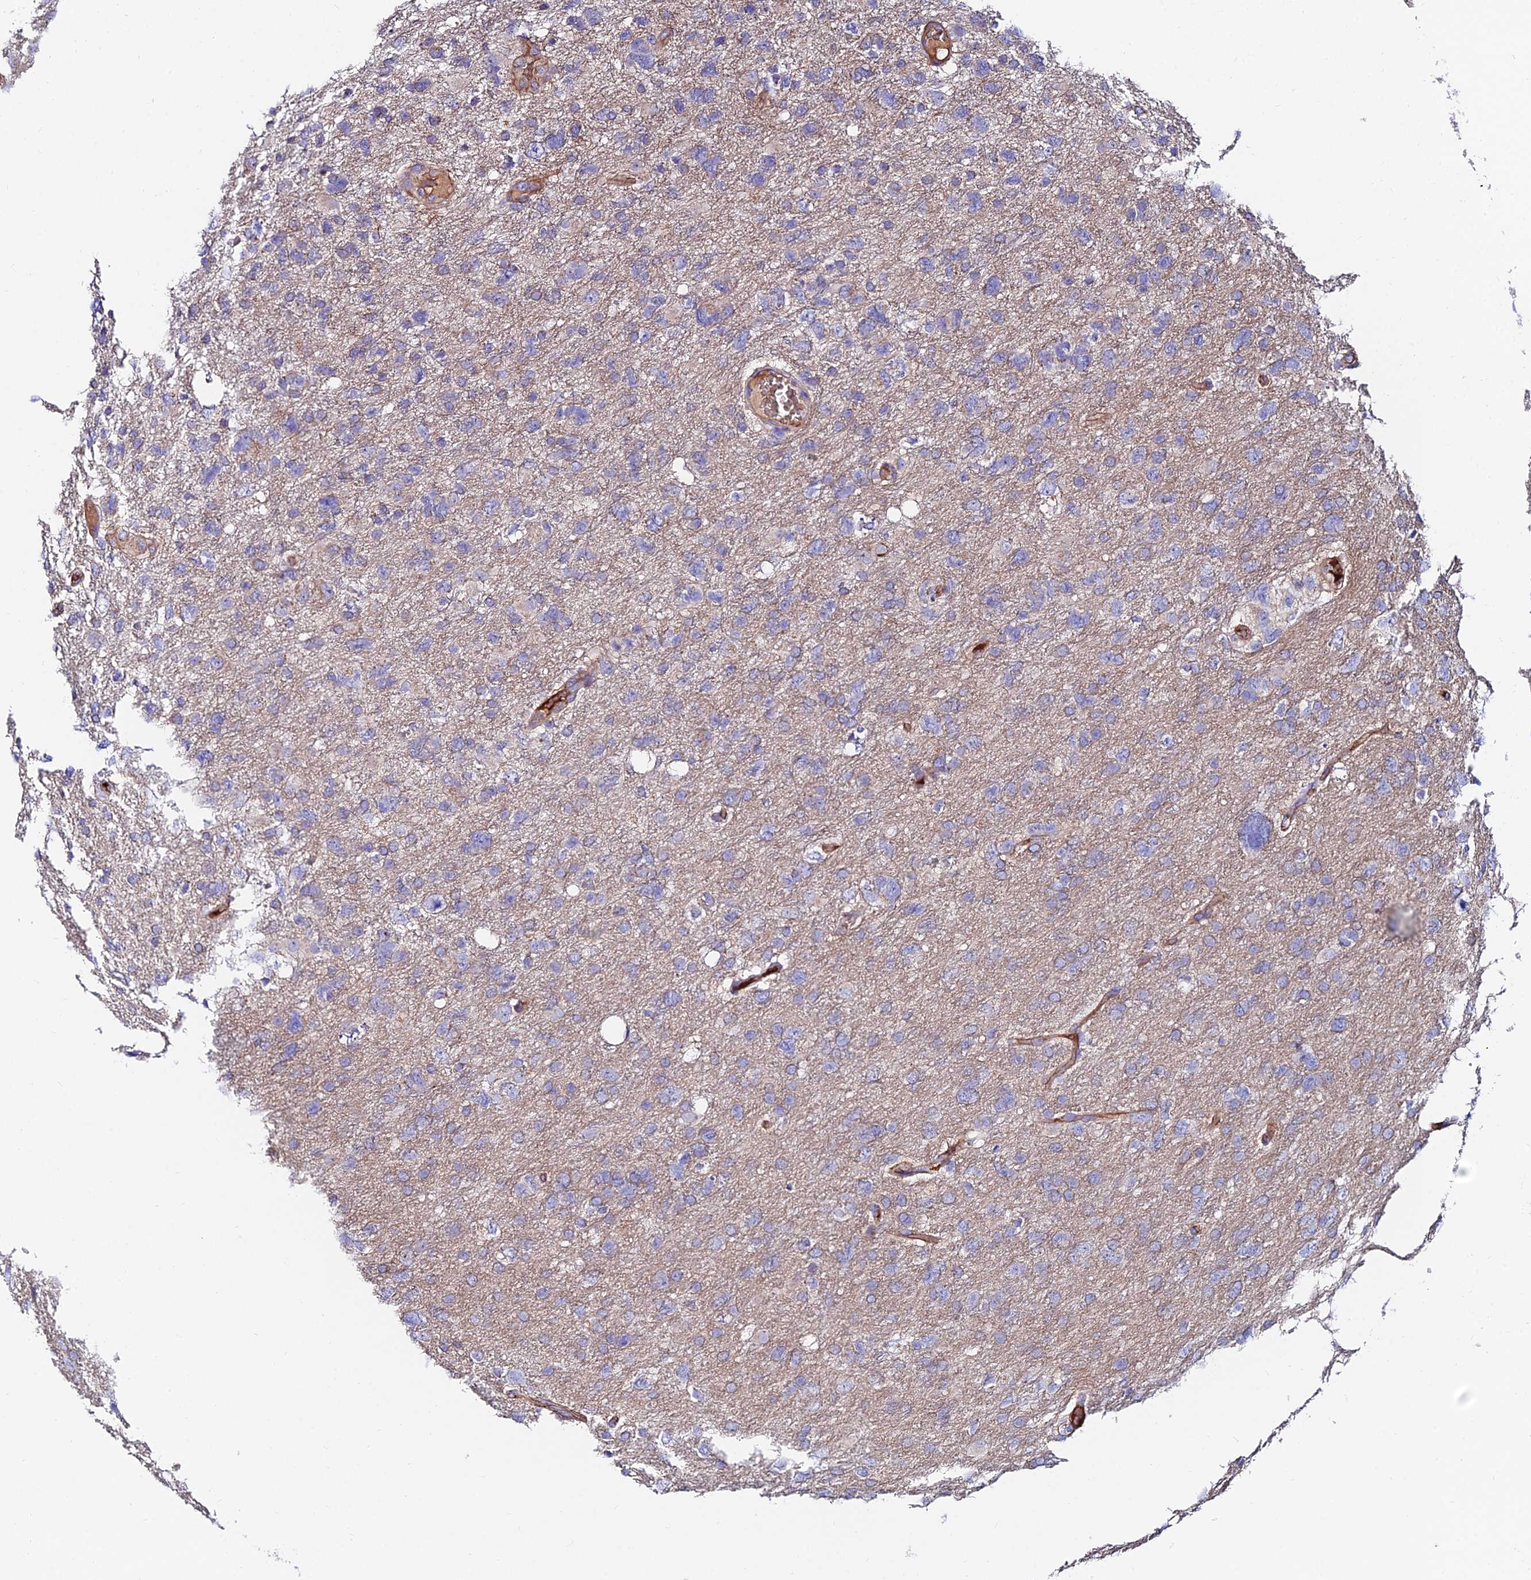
{"staining": {"intensity": "negative", "quantity": "none", "location": "none"}, "tissue": "glioma", "cell_type": "Tumor cells", "image_type": "cancer", "snomed": [{"axis": "morphology", "description": "Glioma, malignant, High grade"}, {"axis": "topography", "description": "Brain"}], "caption": "An immunohistochemistry image of malignant high-grade glioma is shown. There is no staining in tumor cells of malignant high-grade glioma.", "gene": "ADGRF3", "patient": {"sex": "male", "age": 61}}